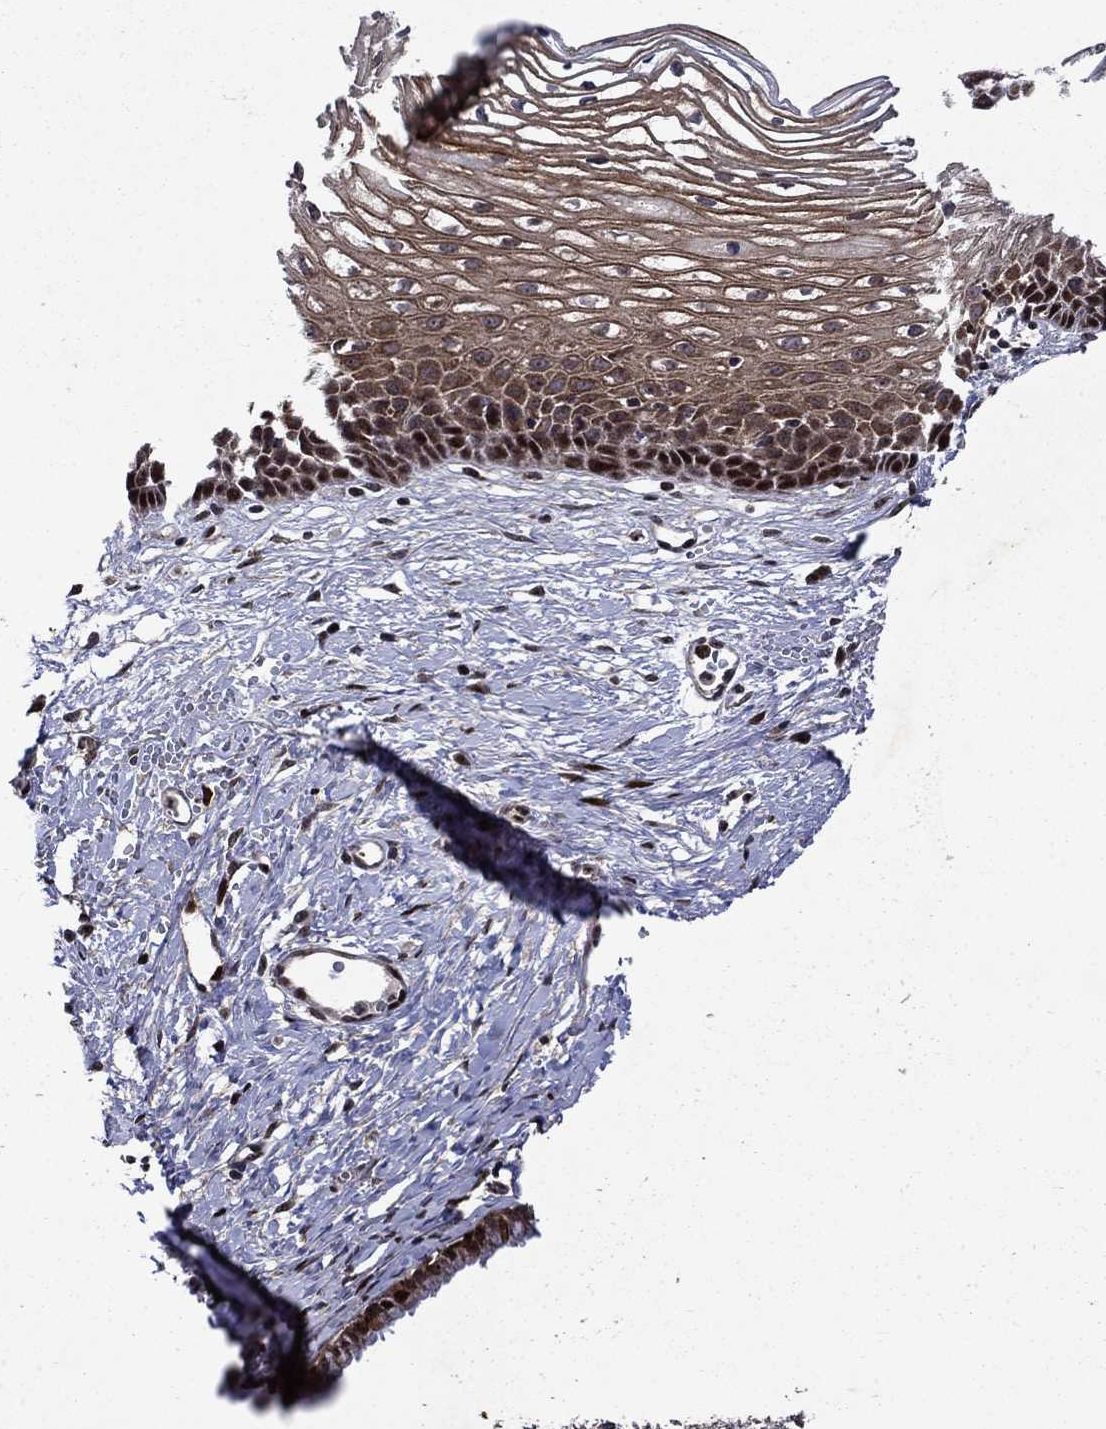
{"staining": {"intensity": "moderate", "quantity": ">75%", "location": "cytoplasmic/membranous,nuclear"}, "tissue": "cervix", "cell_type": "Squamous epithelial cells", "image_type": "normal", "snomed": [{"axis": "morphology", "description": "Normal tissue, NOS"}, {"axis": "topography", "description": "Cervix"}], "caption": "Cervix stained with a protein marker shows moderate staining in squamous epithelial cells.", "gene": "AGTPBP1", "patient": {"sex": "female", "age": 40}}